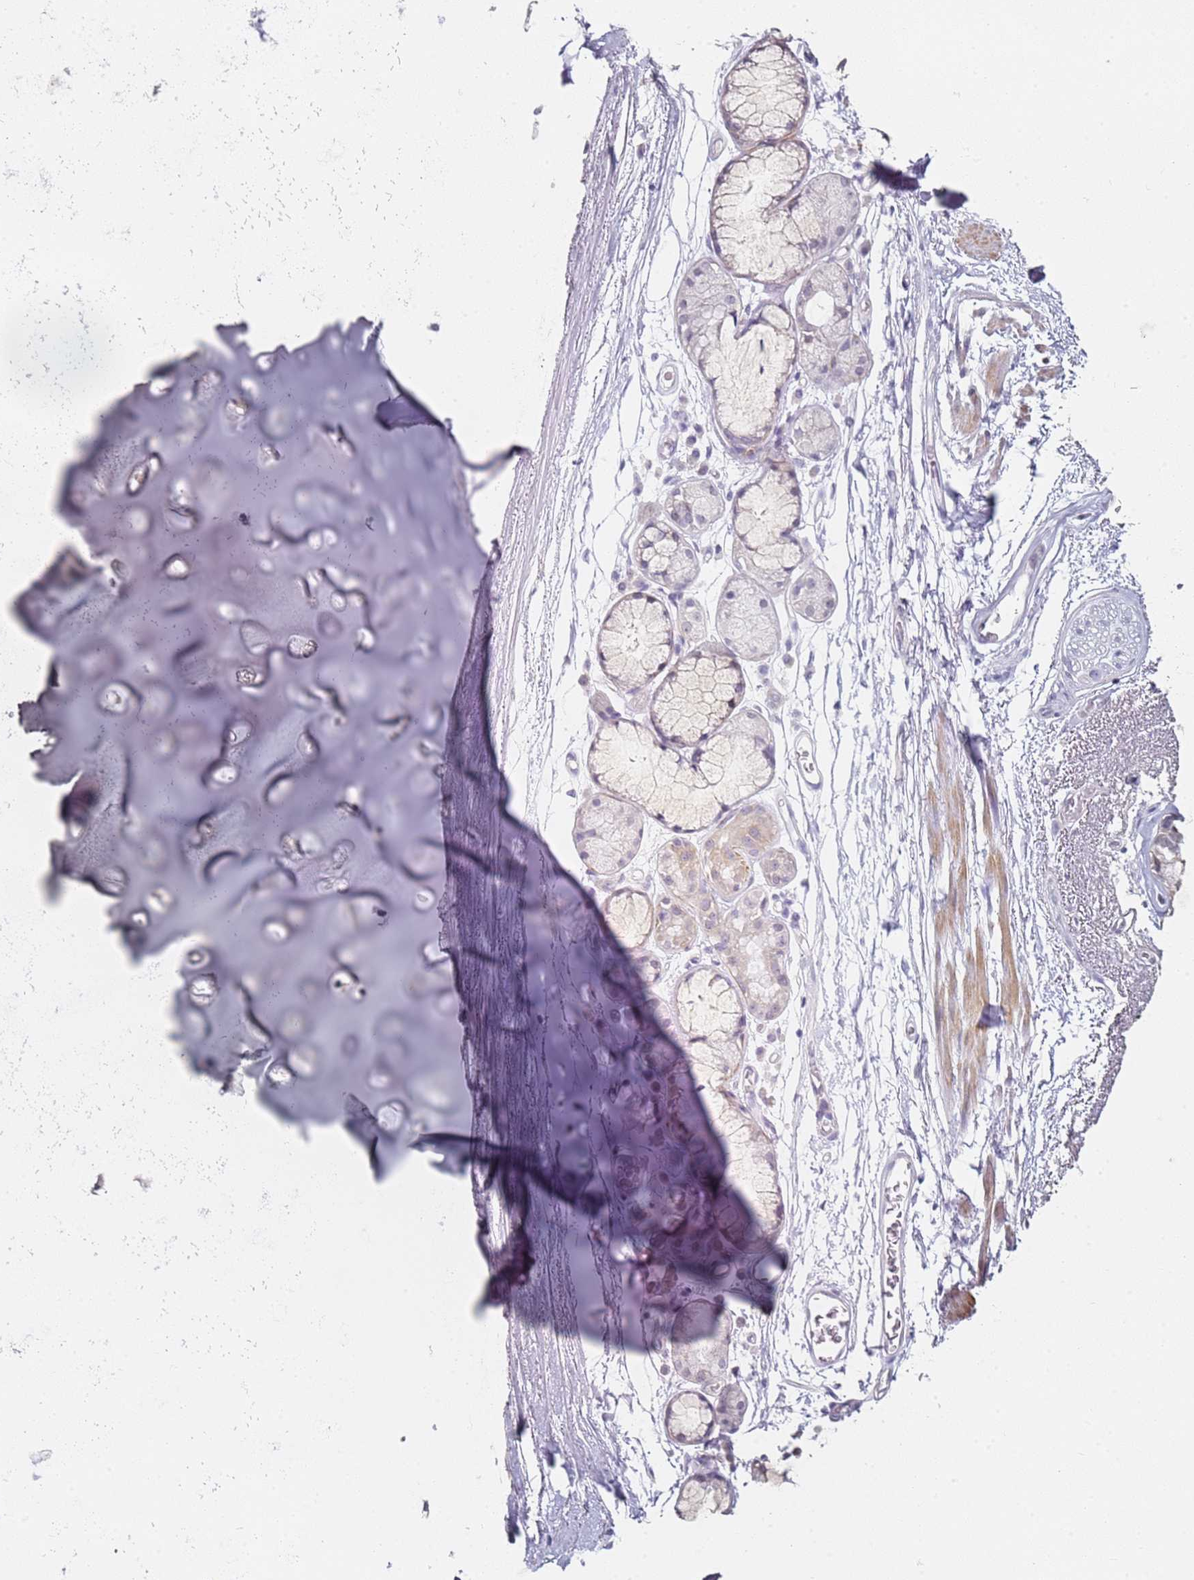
{"staining": {"intensity": "negative", "quantity": "none", "location": "none"}, "tissue": "adipose tissue", "cell_type": "Adipocytes", "image_type": "normal", "snomed": [{"axis": "morphology", "description": "Normal tissue, NOS"}, {"axis": "topography", "description": "Cartilage tissue"}], "caption": "High magnification brightfield microscopy of unremarkable adipose tissue stained with DAB (brown) and counterstained with hematoxylin (blue): adipocytes show no significant expression. Brightfield microscopy of immunohistochemistry stained with DAB (3,3'-diaminobenzidine) (brown) and hematoxylin (blue), captured at high magnification.", "gene": "DNAH11", "patient": {"sex": "male", "age": 73}}